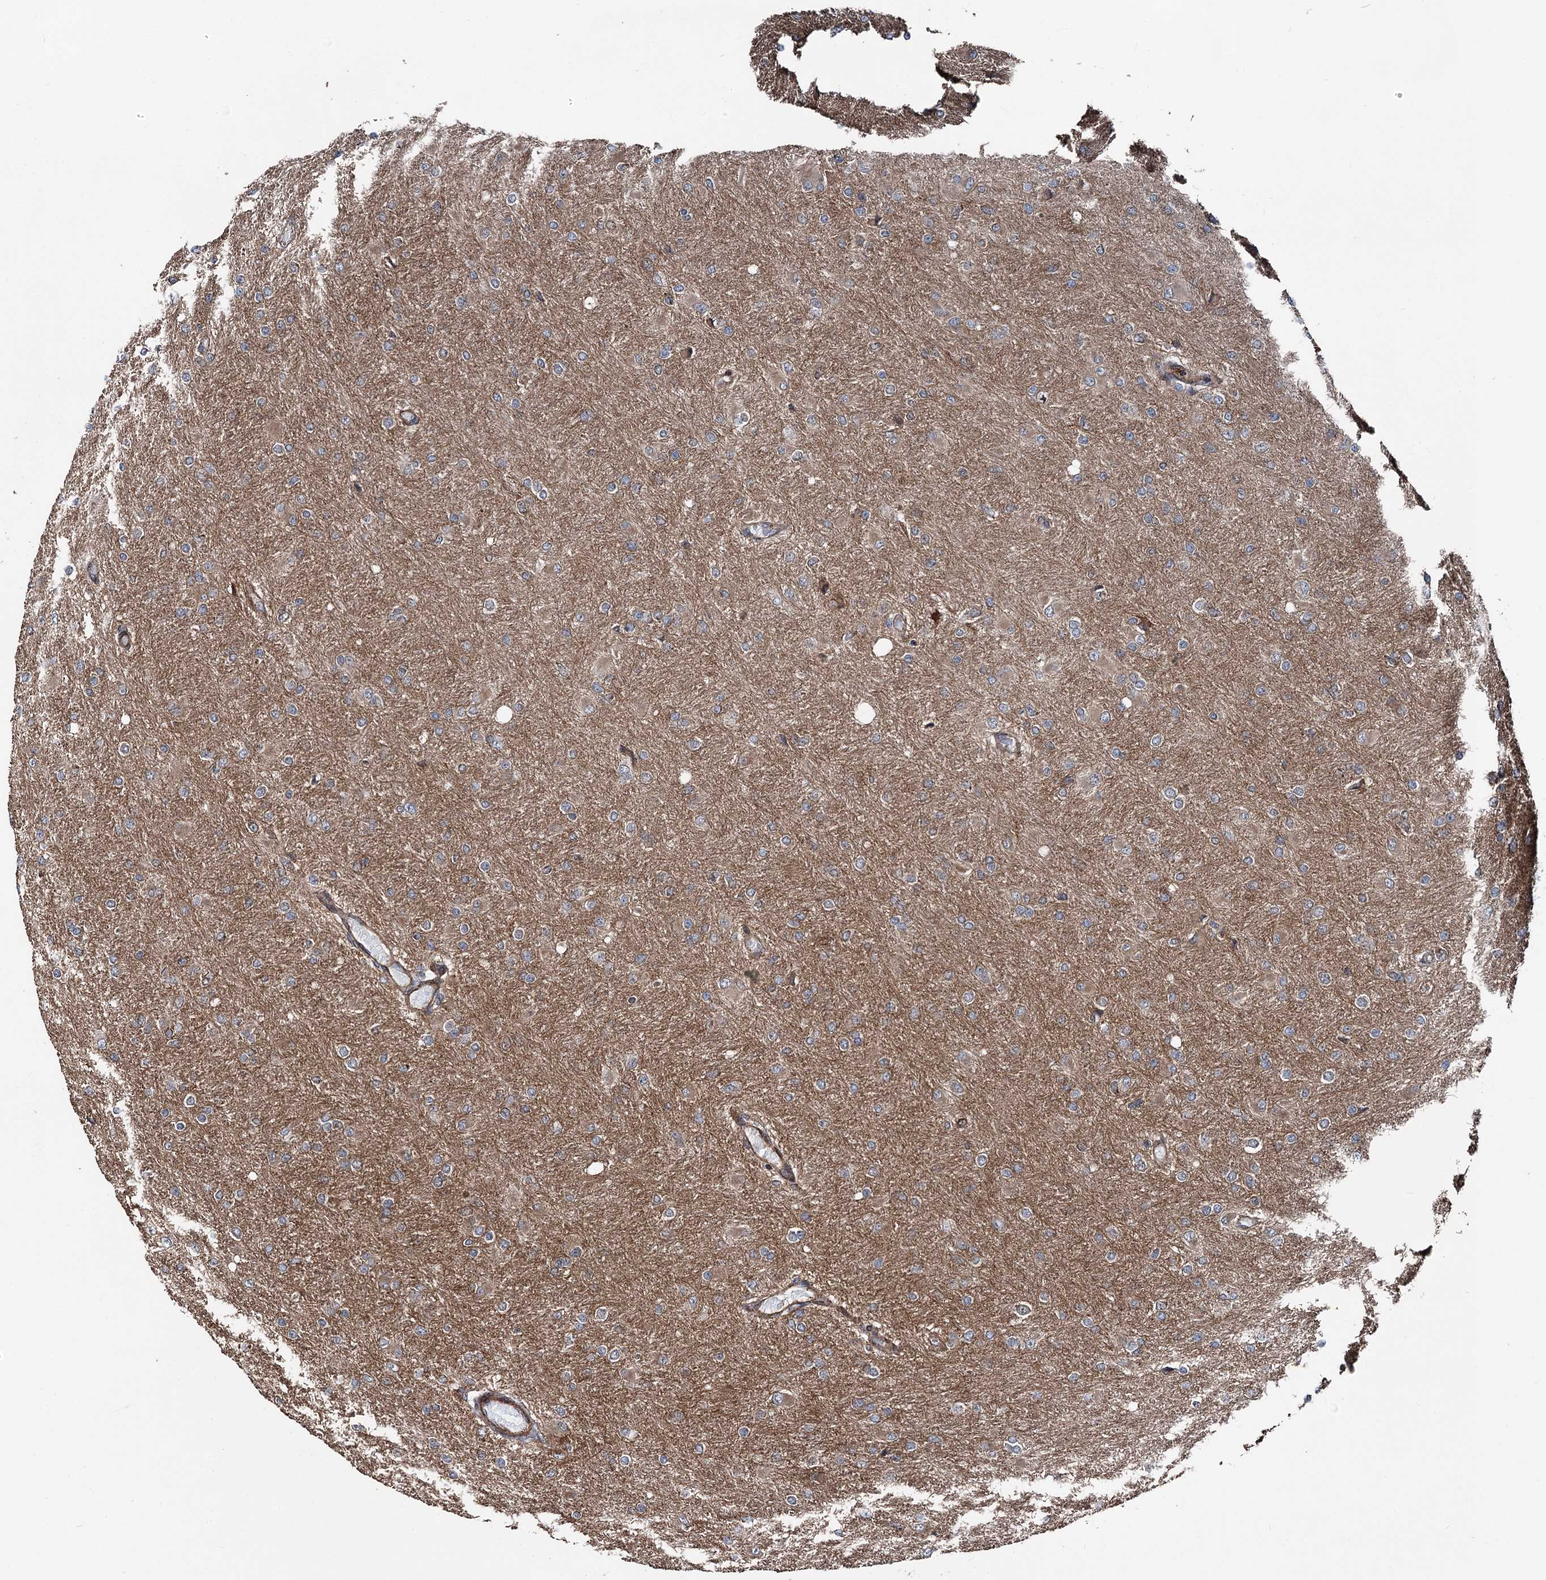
{"staining": {"intensity": "negative", "quantity": "none", "location": "none"}, "tissue": "glioma", "cell_type": "Tumor cells", "image_type": "cancer", "snomed": [{"axis": "morphology", "description": "Glioma, malignant, High grade"}, {"axis": "topography", "description": "Cerebral cortex"}], "caption": "This photomicrograph is of malignant glioma (high-grade) stained with immunohistochemistry (IHC) to label a protein in brown with the nuclei are counter-stained blue. There is no staining in tumor cells. Nuclei are stained in blue.", "gene": "ITFG2", "patient": {"sex": "female", "age": 36}}